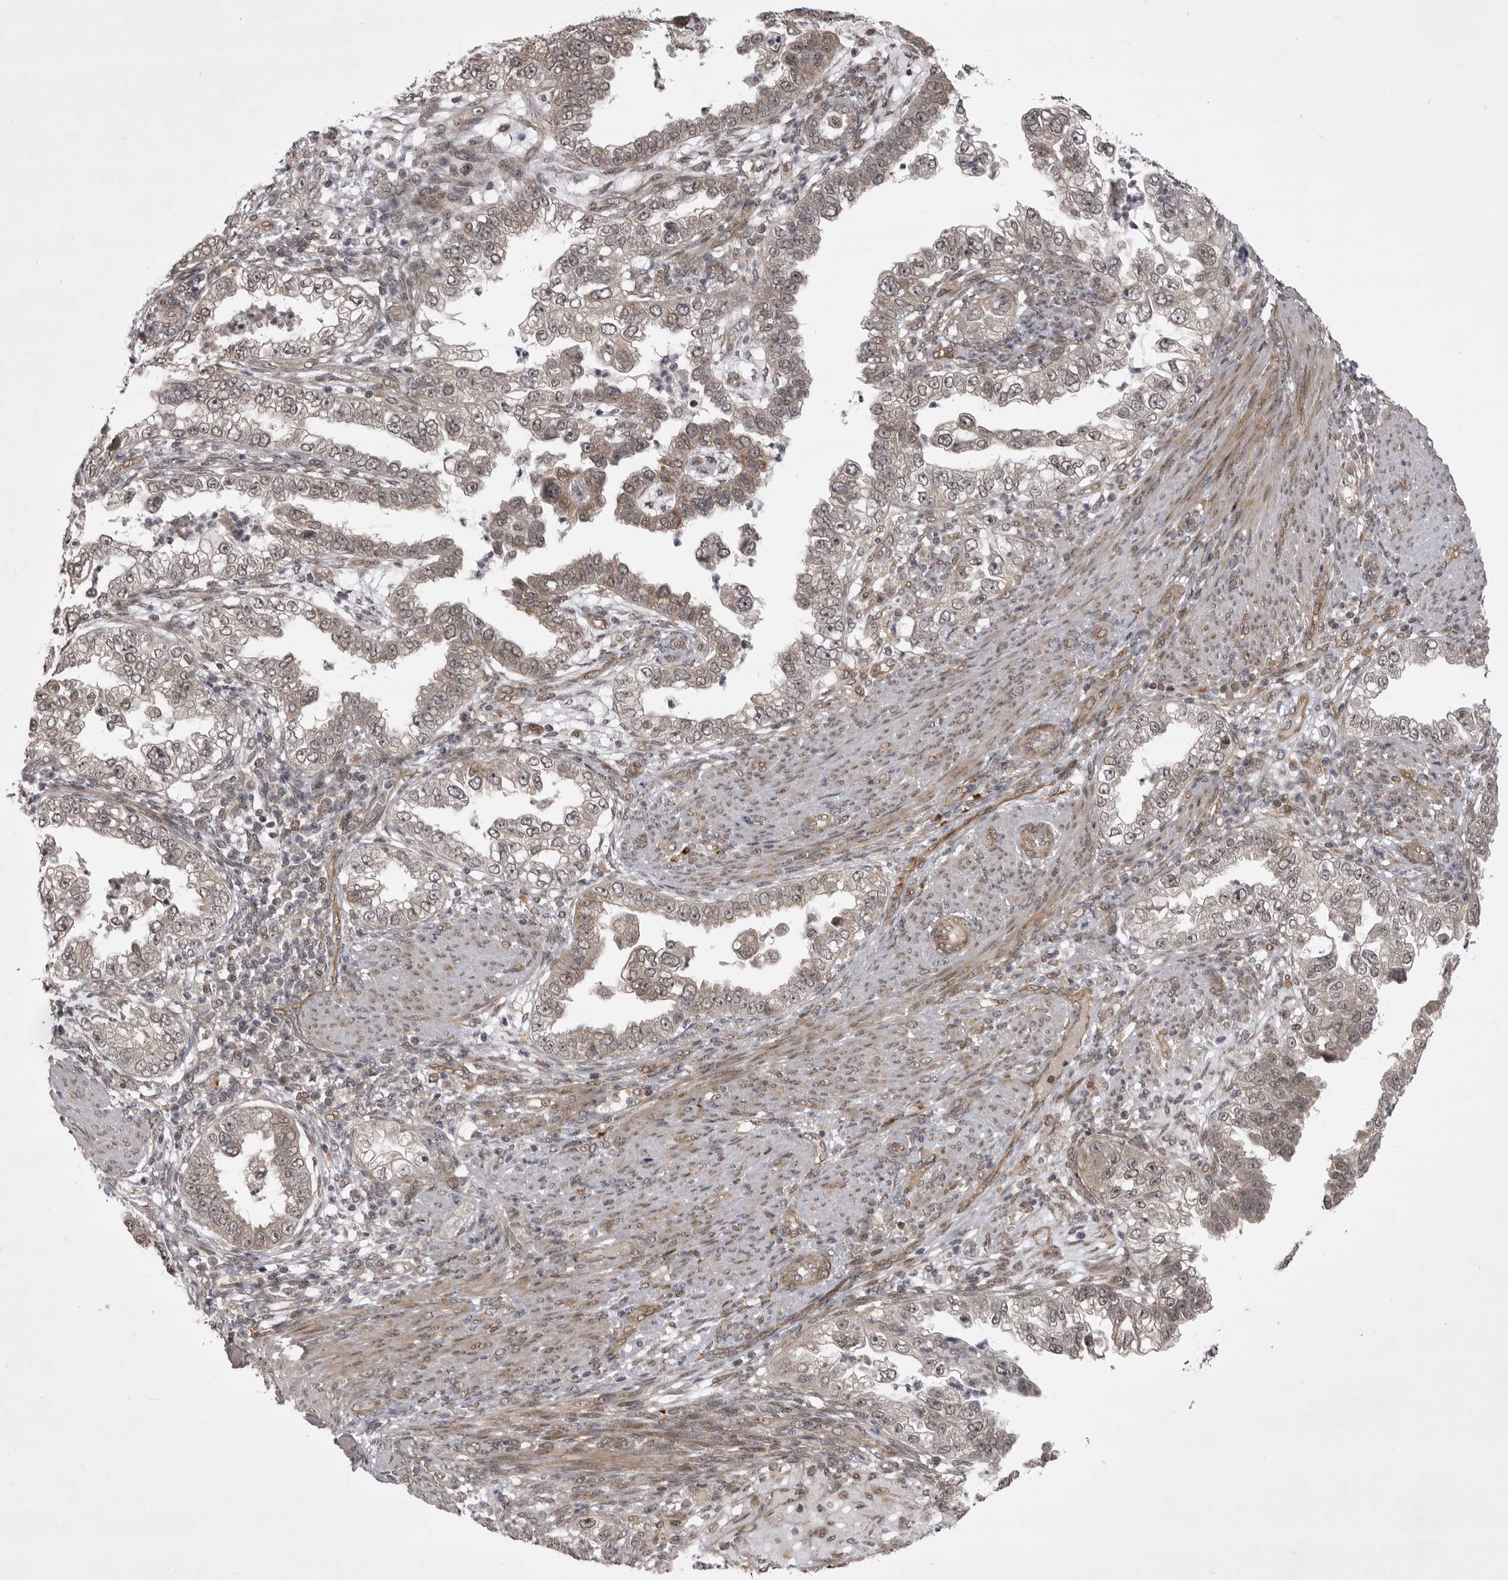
{"staining": {"intensity": "weak", "quantity": "25%-75%", "location": "cytoplasmic/membranous"}, "tissue": "endometrial cancer", "cell_type": "Tumor cells", "image_type": "cancer", "snomed": [{"axis": "morphology", "description": "Adenocarcinoma, NOS"}, {"axis": "topography", "description": "Endometrium"}], "caption": "About 25%-75% of tumor cells in adenocarcinoma (endometrial) demonstrate weak cytoplasmic/membranous protein positivity as visualized by brown immunohistochemical staining.", "gene": "SNX16", "patient": {"sex": "female", "age": 85}}